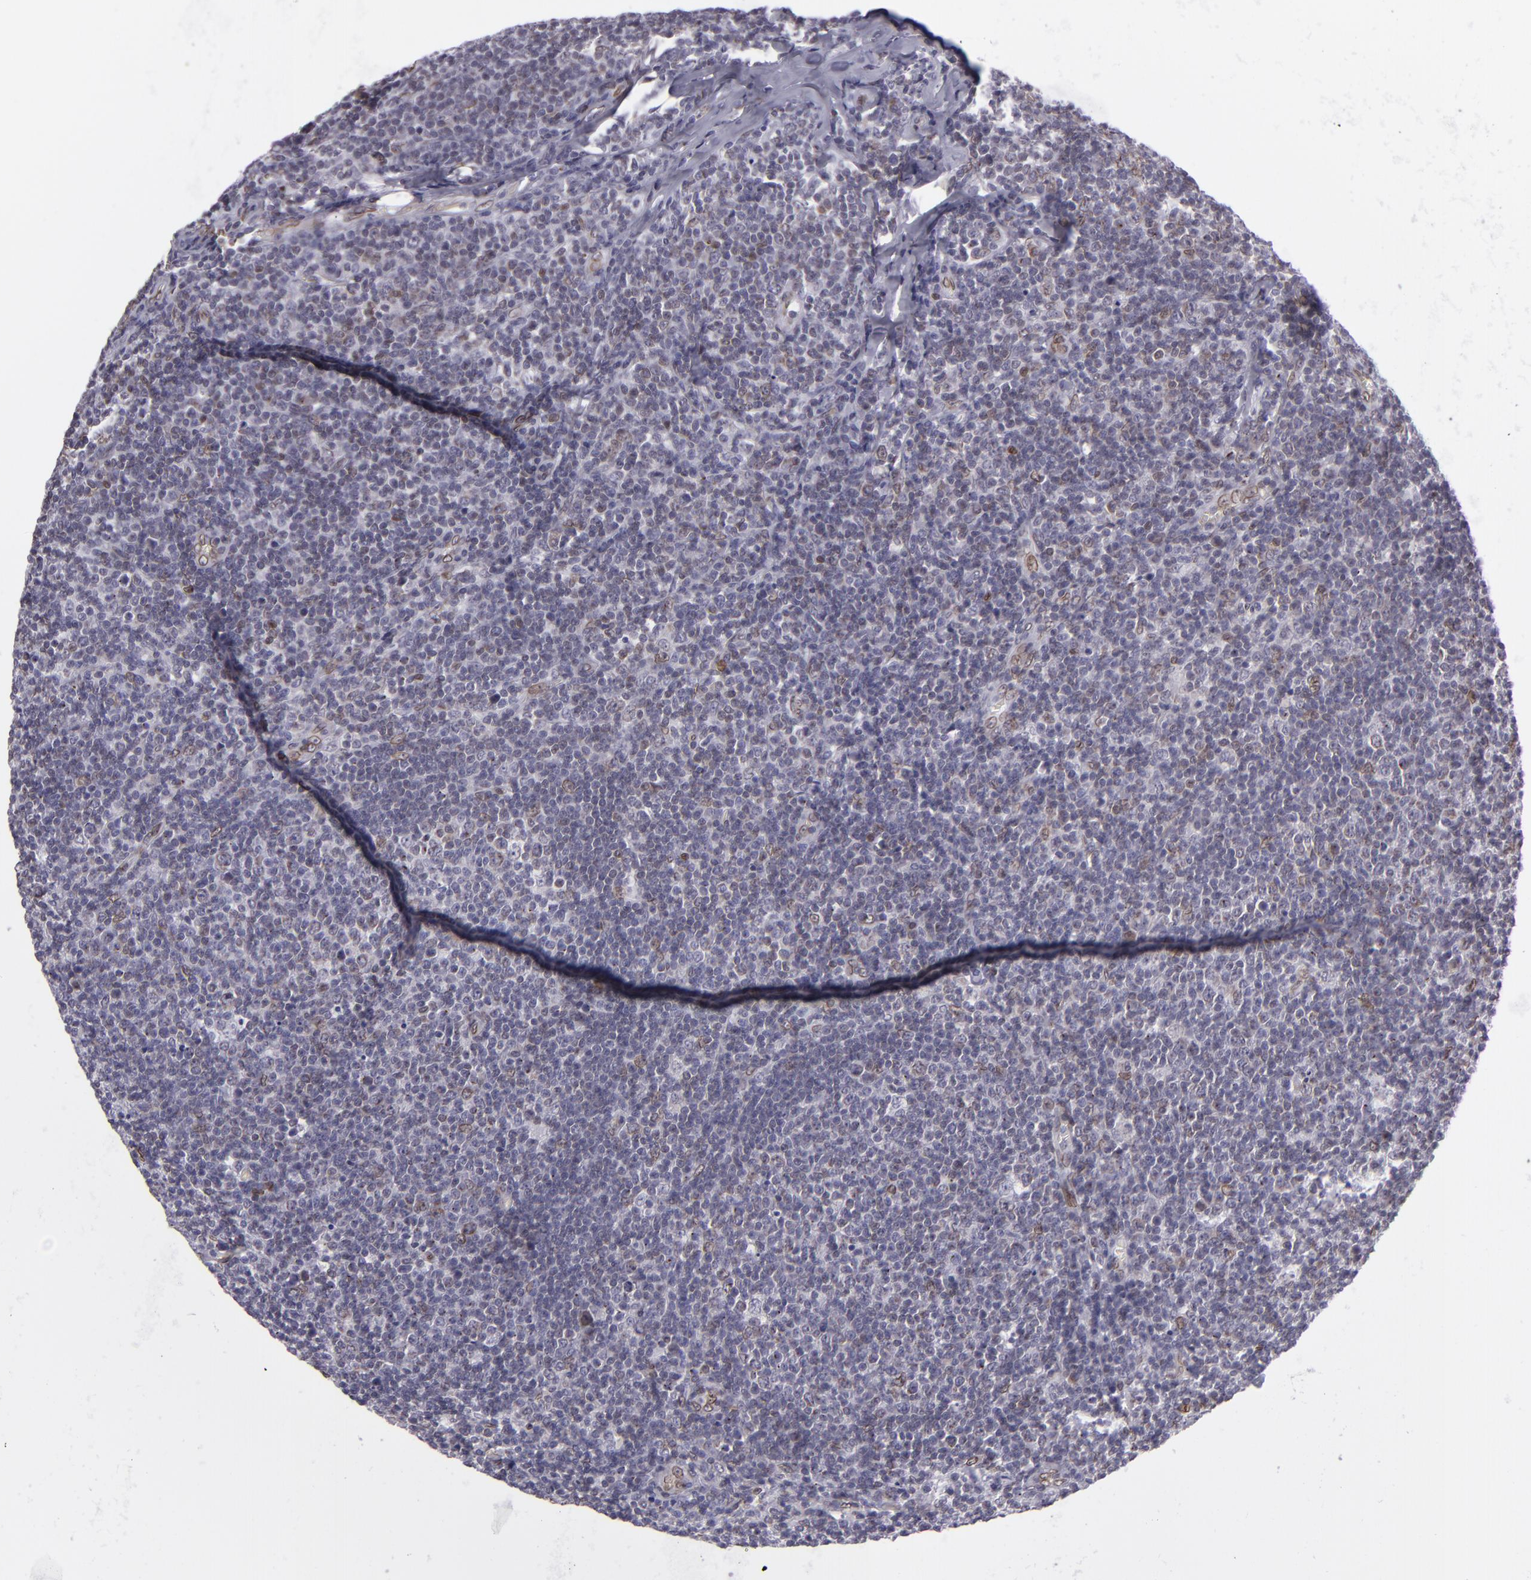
{"staining": {"intensity": "weak", "quantity": "<25%", "location": "nuclear"}, "tissue": "lymphoma", "cell_type": "Tumor cells", "image_type": "cancer", "snomed": [{"axis": "morphology", "description": "Malignant lymphoma, non-Hodgkin's type, Low grade"}, {"axis": "topography", "description": "Lymph node"}], "caption": "High magnification brightfield microscopy of lymphoma stained with DAB (brown) and counterstained with hematoxylin (blue): tumor cells show no significant staining. Nuclei are stained in blue.", "gene": "EMD", "patient": {"sex": "male", "age": 74}}